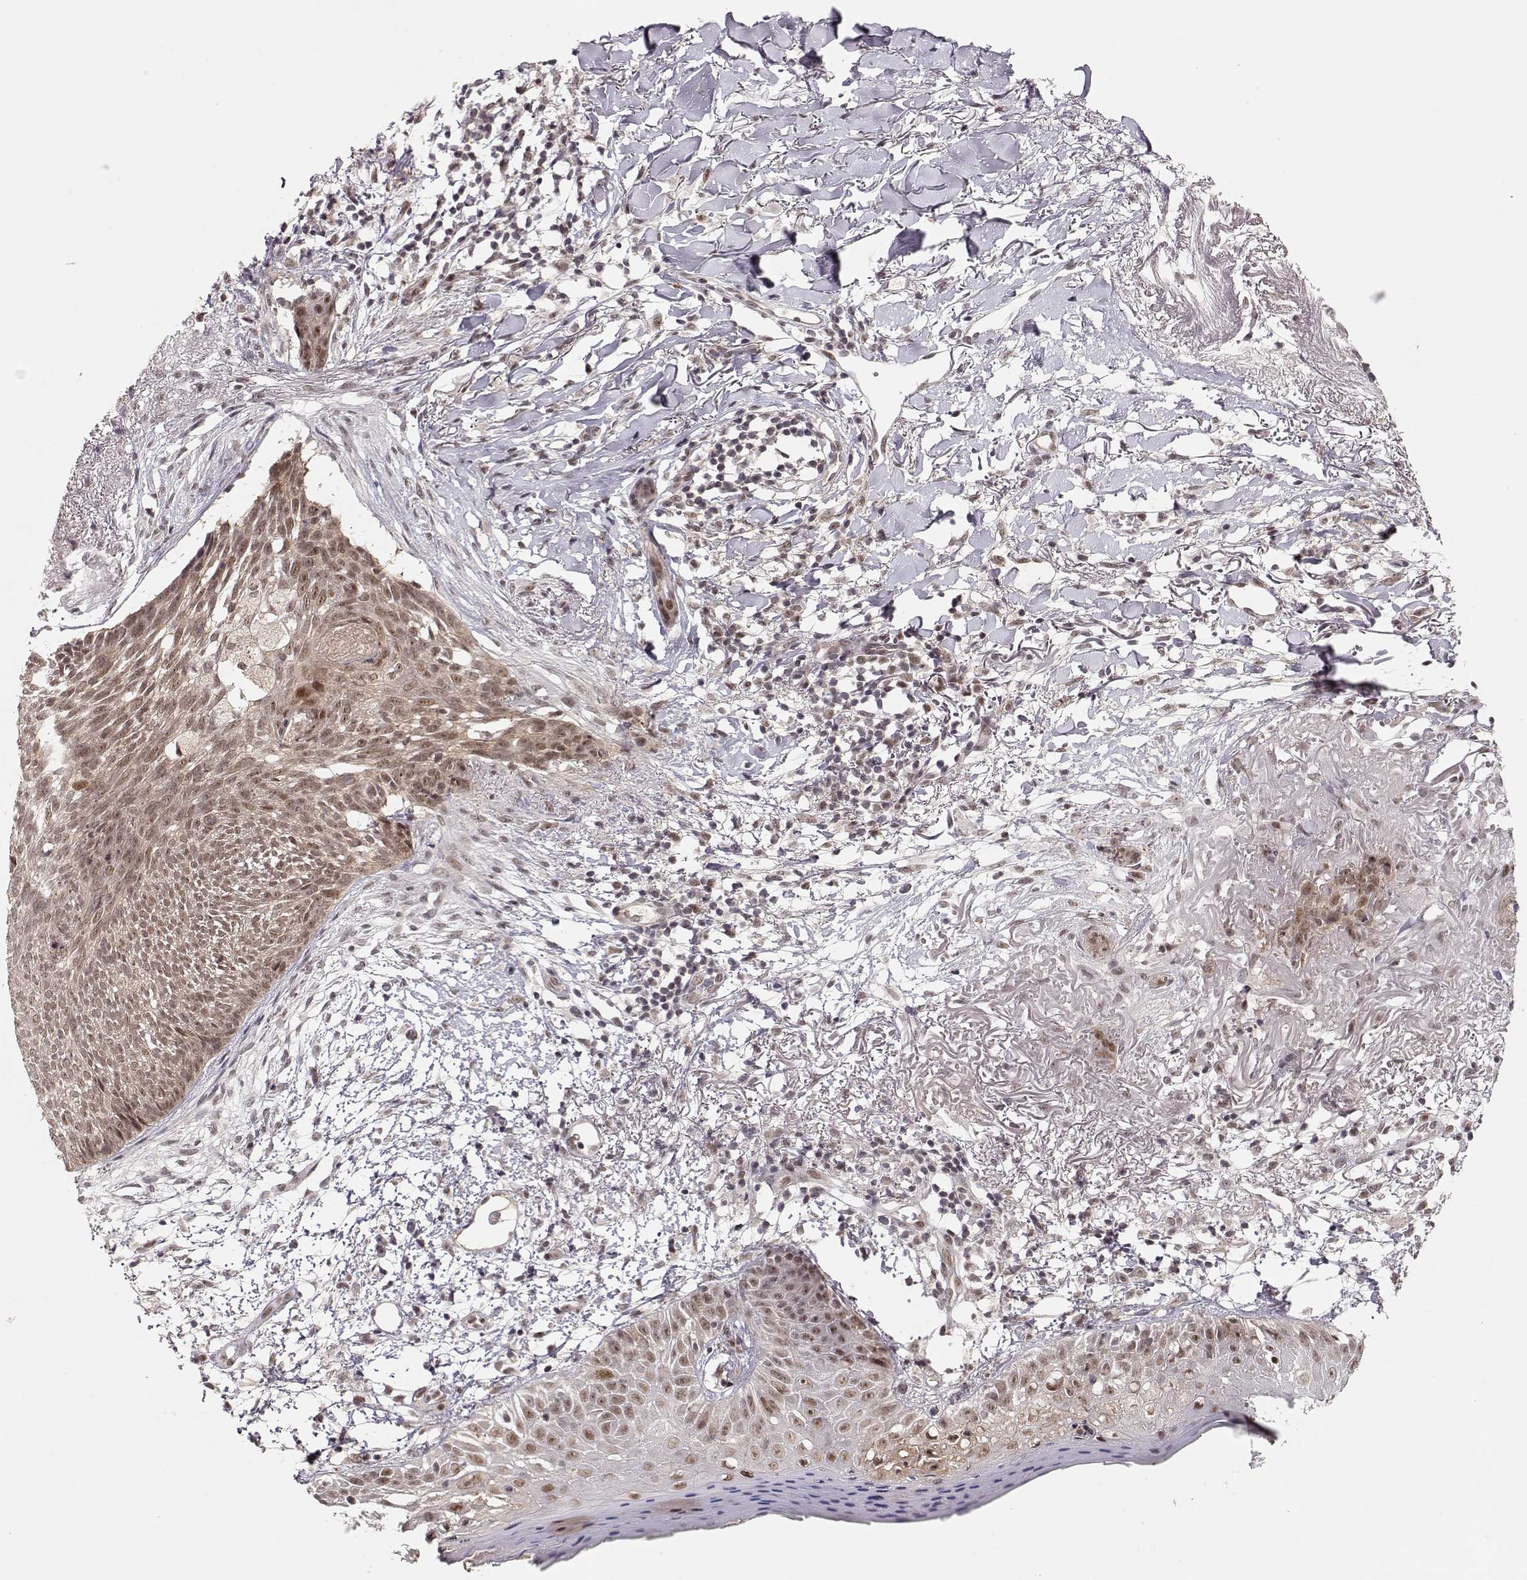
{"staining": {"intensity": "weak", "quantity": ">75%", "location": "cytoplasmic/membranous,nuclear"}, "tissue": "skin cancer", "cell_type": "Tumor cells", "image_type": "cancer", "snomed": [{"axis": "morphology", "description": "Normal tissue, NOS"}, {"axis": "morphology", "description": "Basal cell carcinoma"}, {"axis": "topography", "description": "Skin"}], "caption": "Brown immunohistochemical staining in human skin cancer (basal cell carcinoma) demonstrates weak cytoplasmic/membranous and nuclear positivity in about >75% of tumor cells. (DAB IHC, brown staining for protein, blue staining for nuclei).", "gene": "CSNK2A1", "patient": {"sex": "male", "age": 84}}